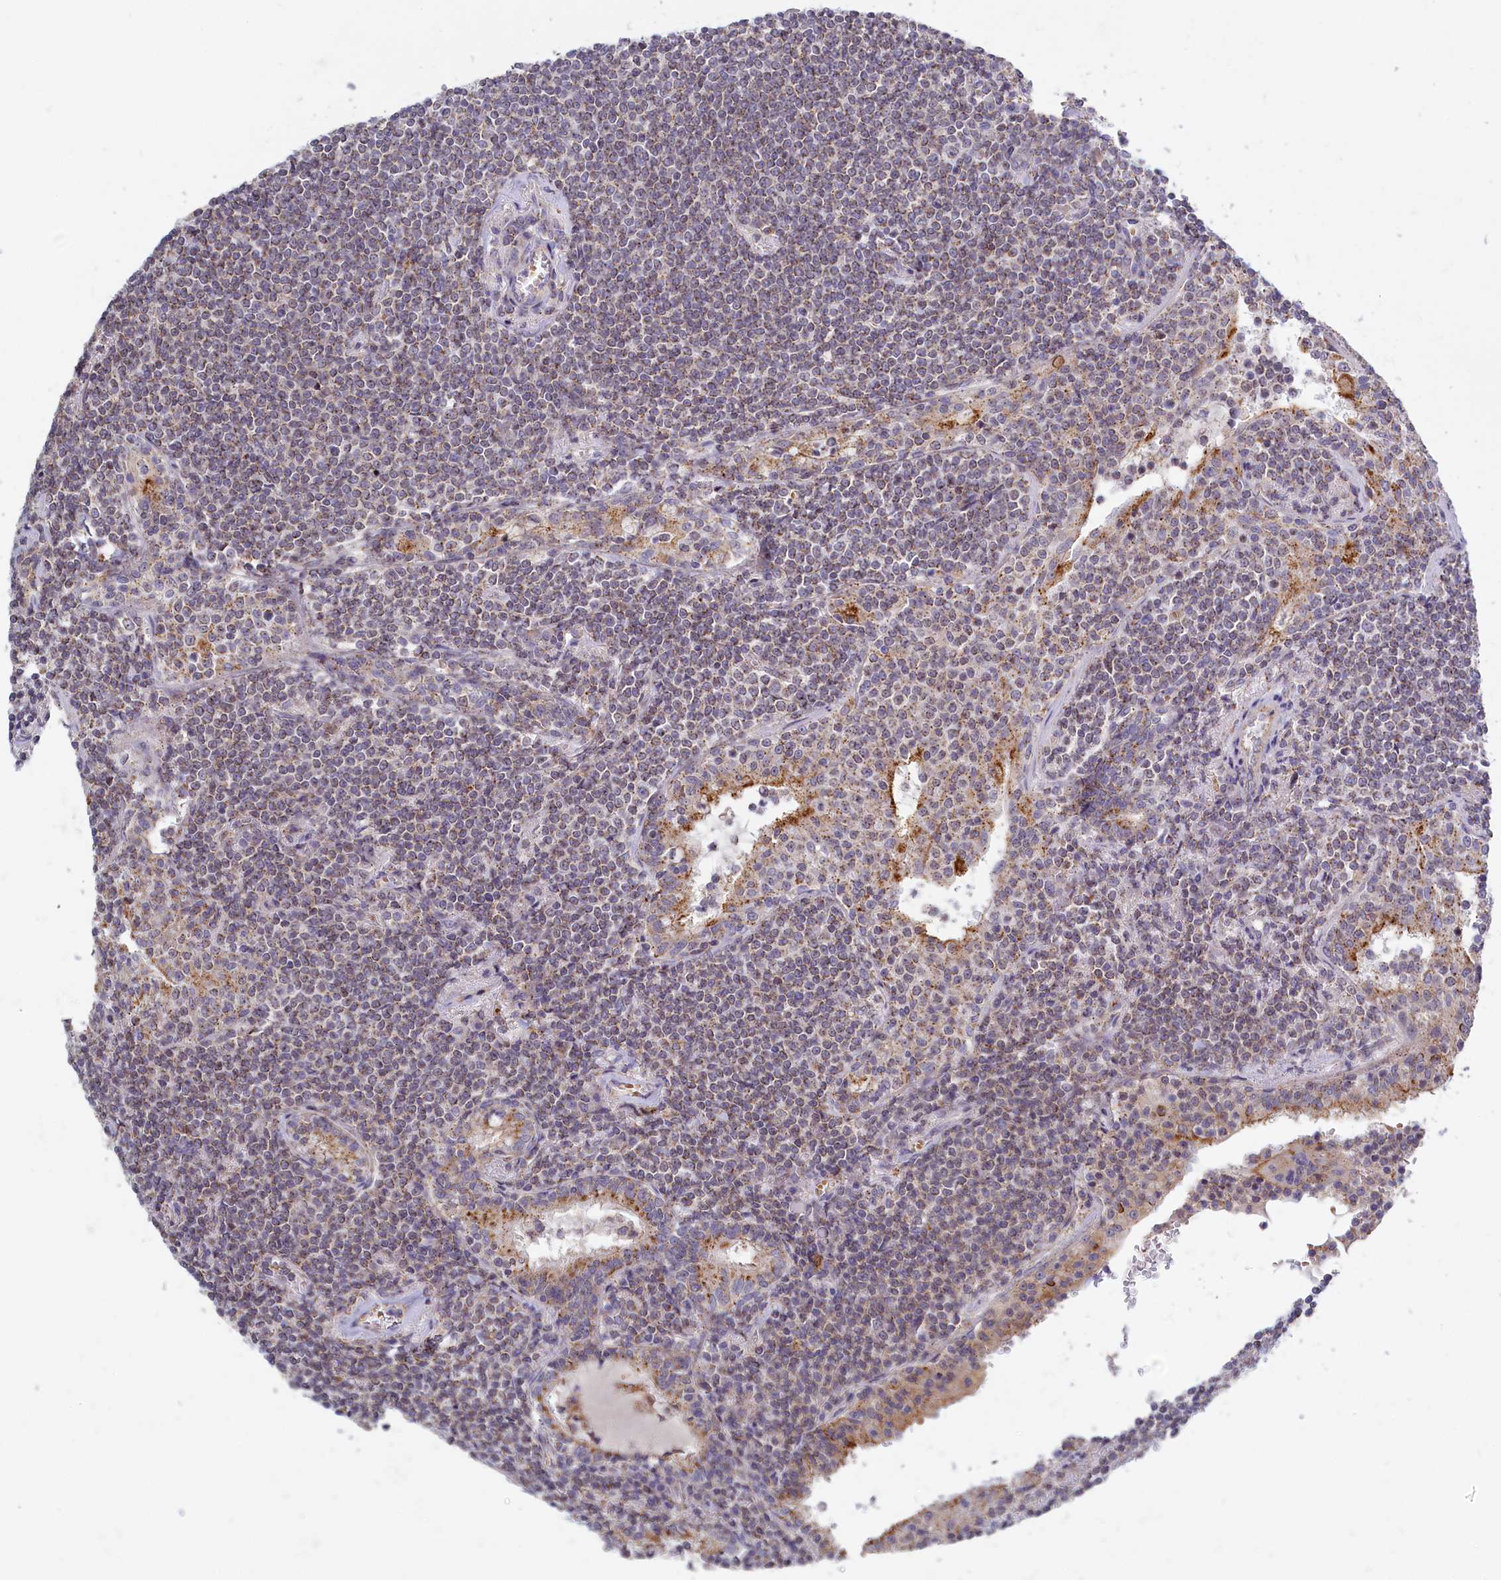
{"staining": {"intensity": "weak", "quantity": ">75%", "location": "cytoplasmic/membranous"}, "tissue": "lymphoma", "cell_type": "Tumor cells", "image_type": "cancer", "snomed": [{"axis": "morphology", "description": "Malignant lymphoma, non-Hodgkin's type, Low grade"}, {"axis": "topography", "description": "Lung"}], "caption": "Tumor cells demonstrate low levels of weak cytoplasmic/membranous staining in approximately >75% of cells in lymphoma.", "gene": "HYKK", "patient": {"sex": "female", "age": 71}}